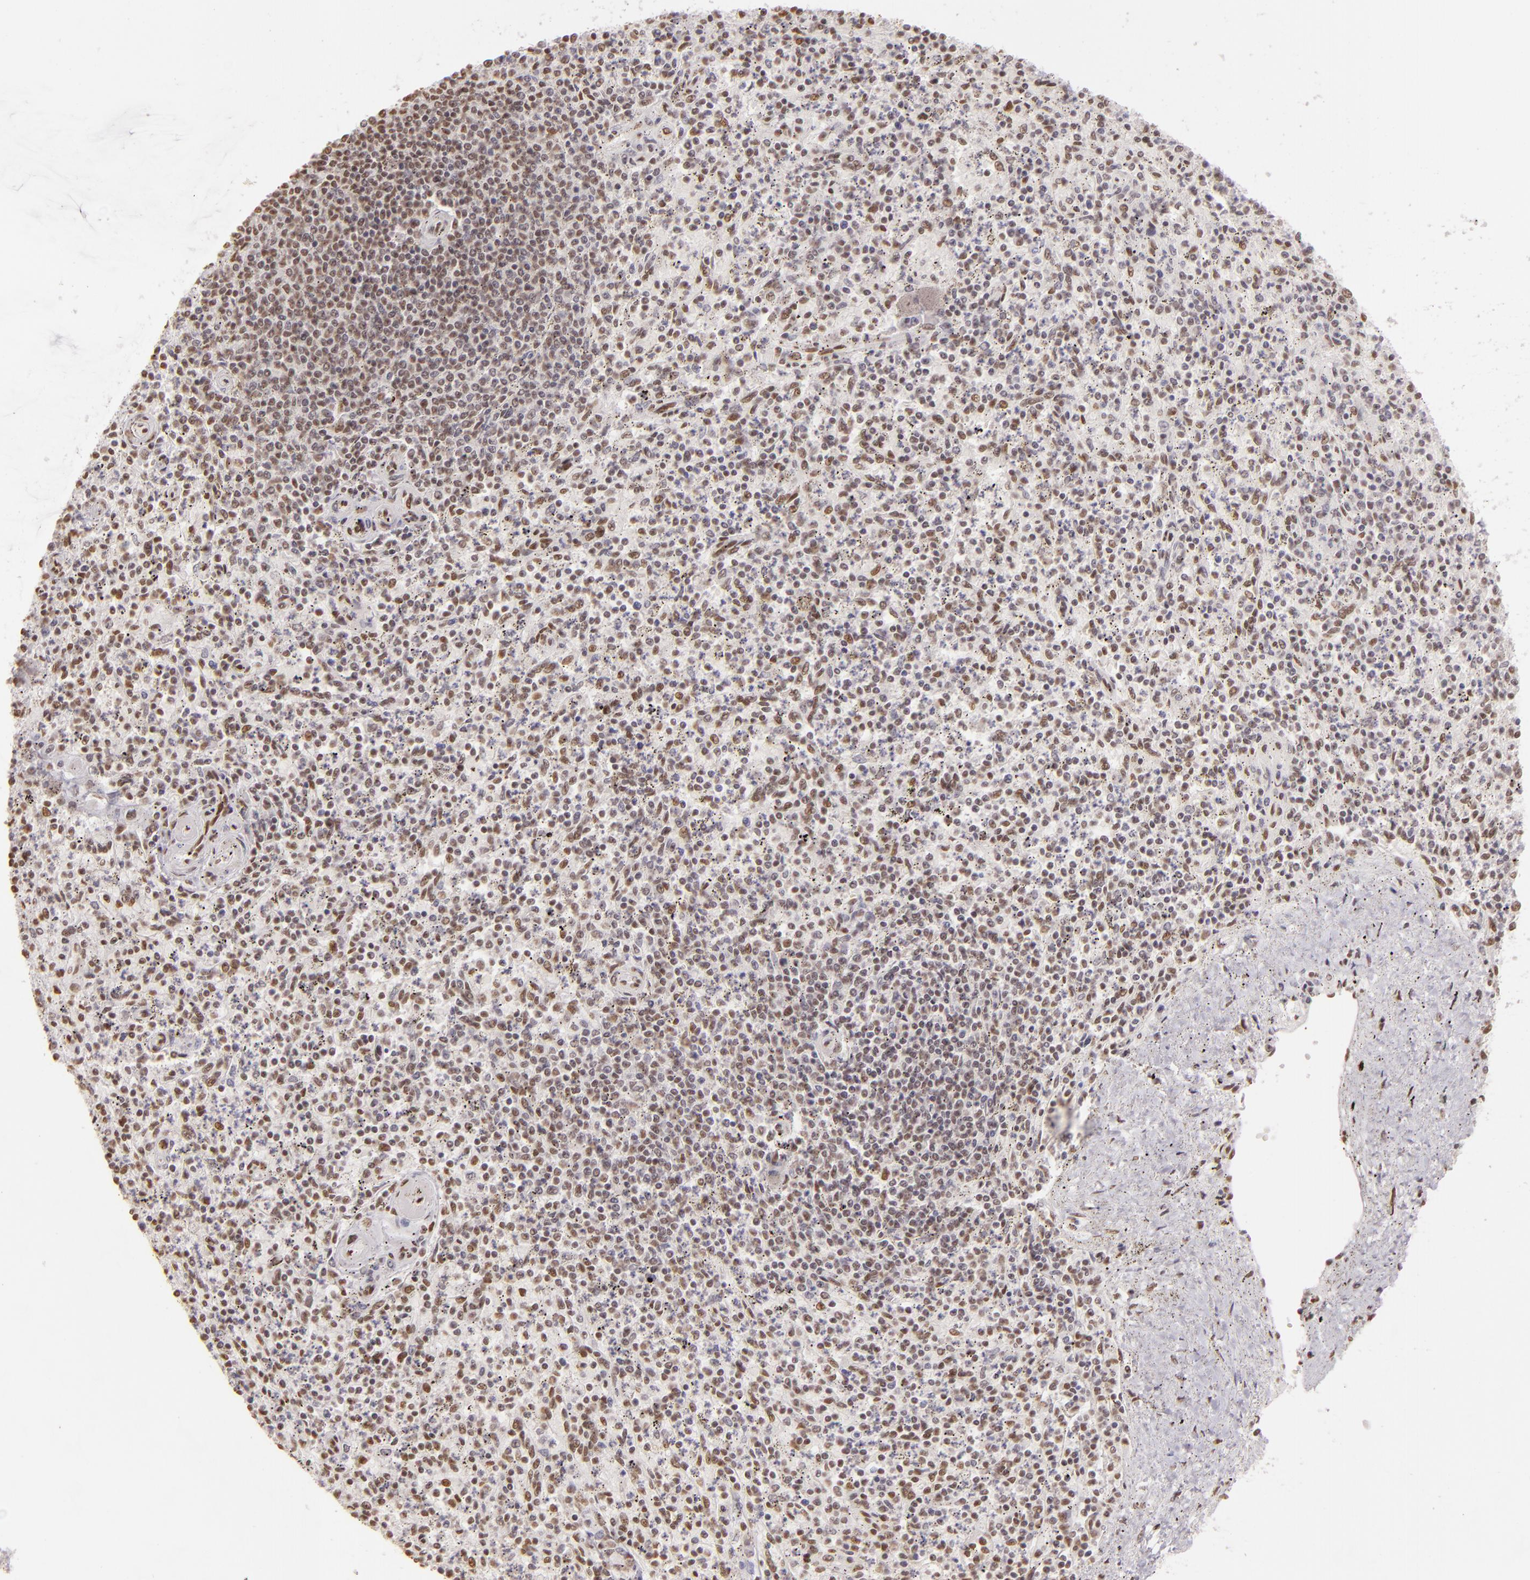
{"staining": {"intensity": "weak", "quantity": "25%-75%", "location": "nuclear"}, "tissue": "spleen", "cell_type": "Cells in red pulp", "image_type": "normal", "snomed": [{"axis": "morphology", "description": "Normal tissue, NOS"}, {"axis": "topography", "description": "Spleen"}], "caption": "Protein staining of benign spleen shows weak nuclear staining in approximately 25%-75% of cells in red pulp.", "gene": "PAPOLA", "patient": {"sex": "male", "age": 72}}